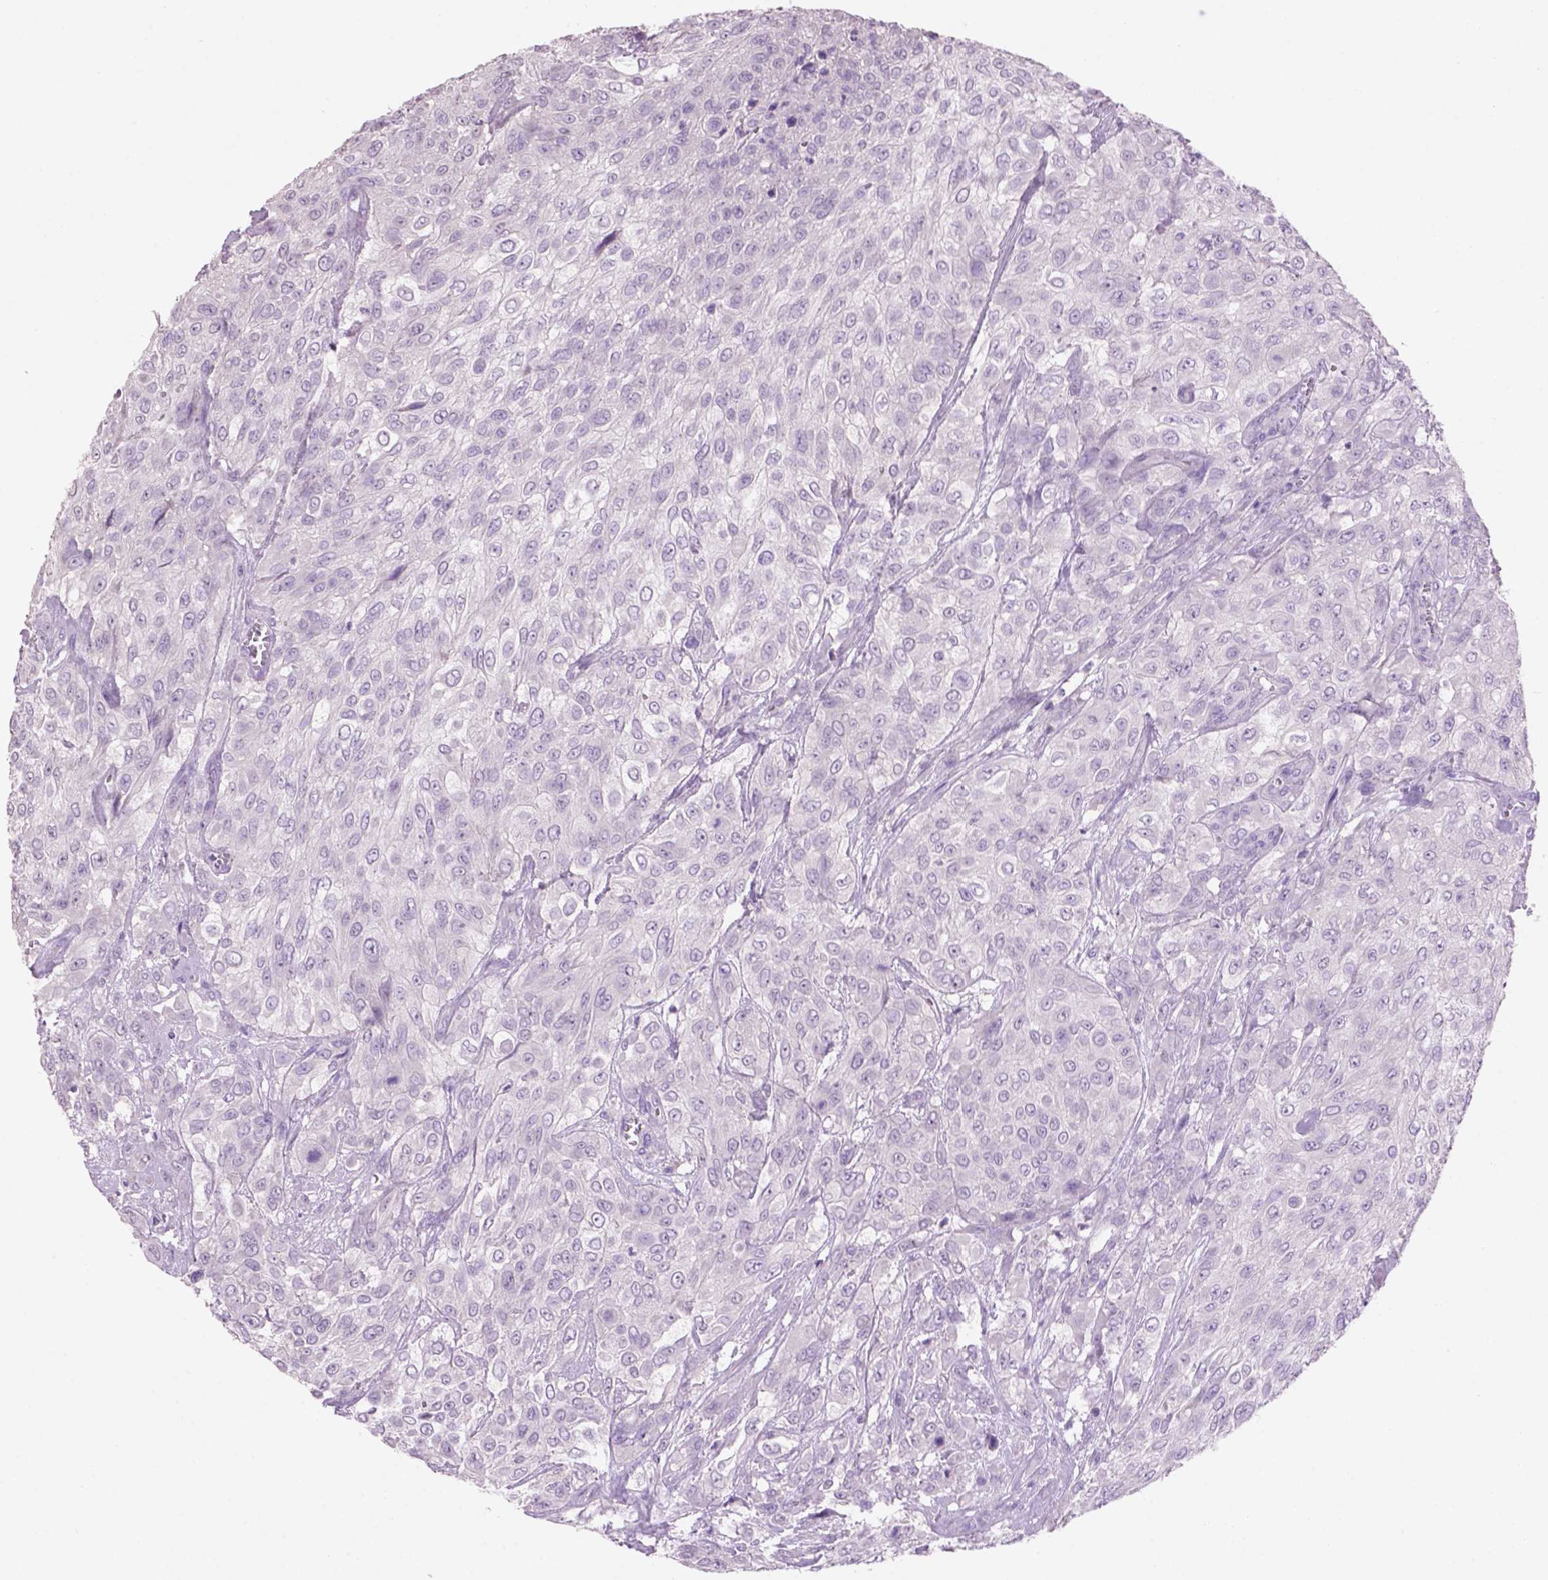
{"staining": {"intensity": "negative", "quantity": "none", "location": "none"}, "tissue": "urothelial cancer", "cell_type": "Tumor cells", "image_type": "cancer", "snomed": [{"axis": "morphology", "description": "Urothelial carcinoma, High grade"}, {"axis": "topography", "description": "Urinary bladder"}], "caption": "IHC micrograph of human urothelial cancer stained for a protein (brown), which reveals no expression in tumor cells.", "gene": "CRYBA4", "patient": {"sex": "male", "age": 57}}